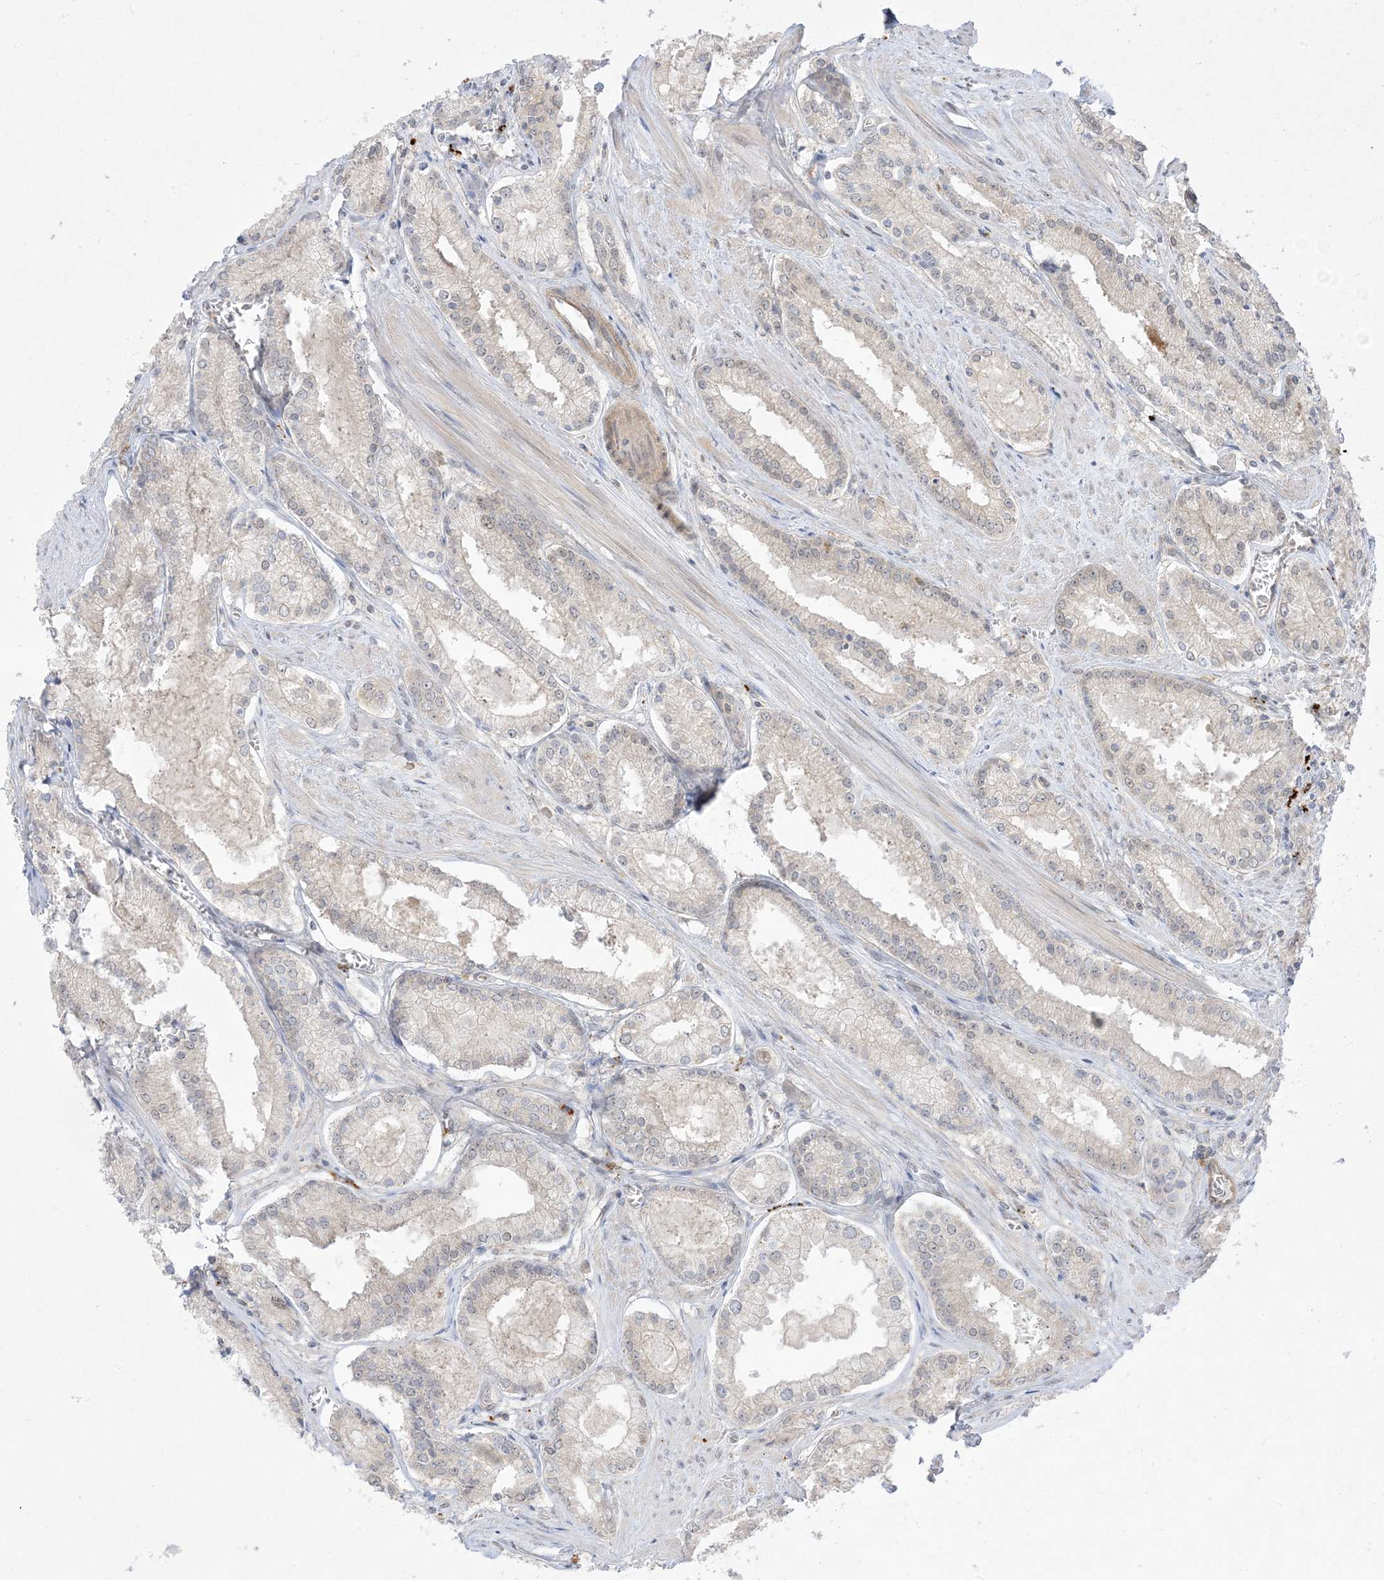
{"staining": {"intensity": "weak", "quantity": "<25%", "location": "cytoplasmic/membranous"}, "tissue": "prostate cancer", "cell_type": "Tumor cells", "image_type": "cancer", "snomed": [{"axis": "morphology", "description": "Adenocarcinoma, Low grade"}, {"axis": "topography", "description": "Prostate"}], "caption": "Immunohistochemistry photomicrograph of neoplastic tissue: prostate low-grade adenocarcinoma stained with DAB shows no significant protein expression in tumor cells.", "gene": "PTK6", "patient": {"sex": "male", "age": 54}}